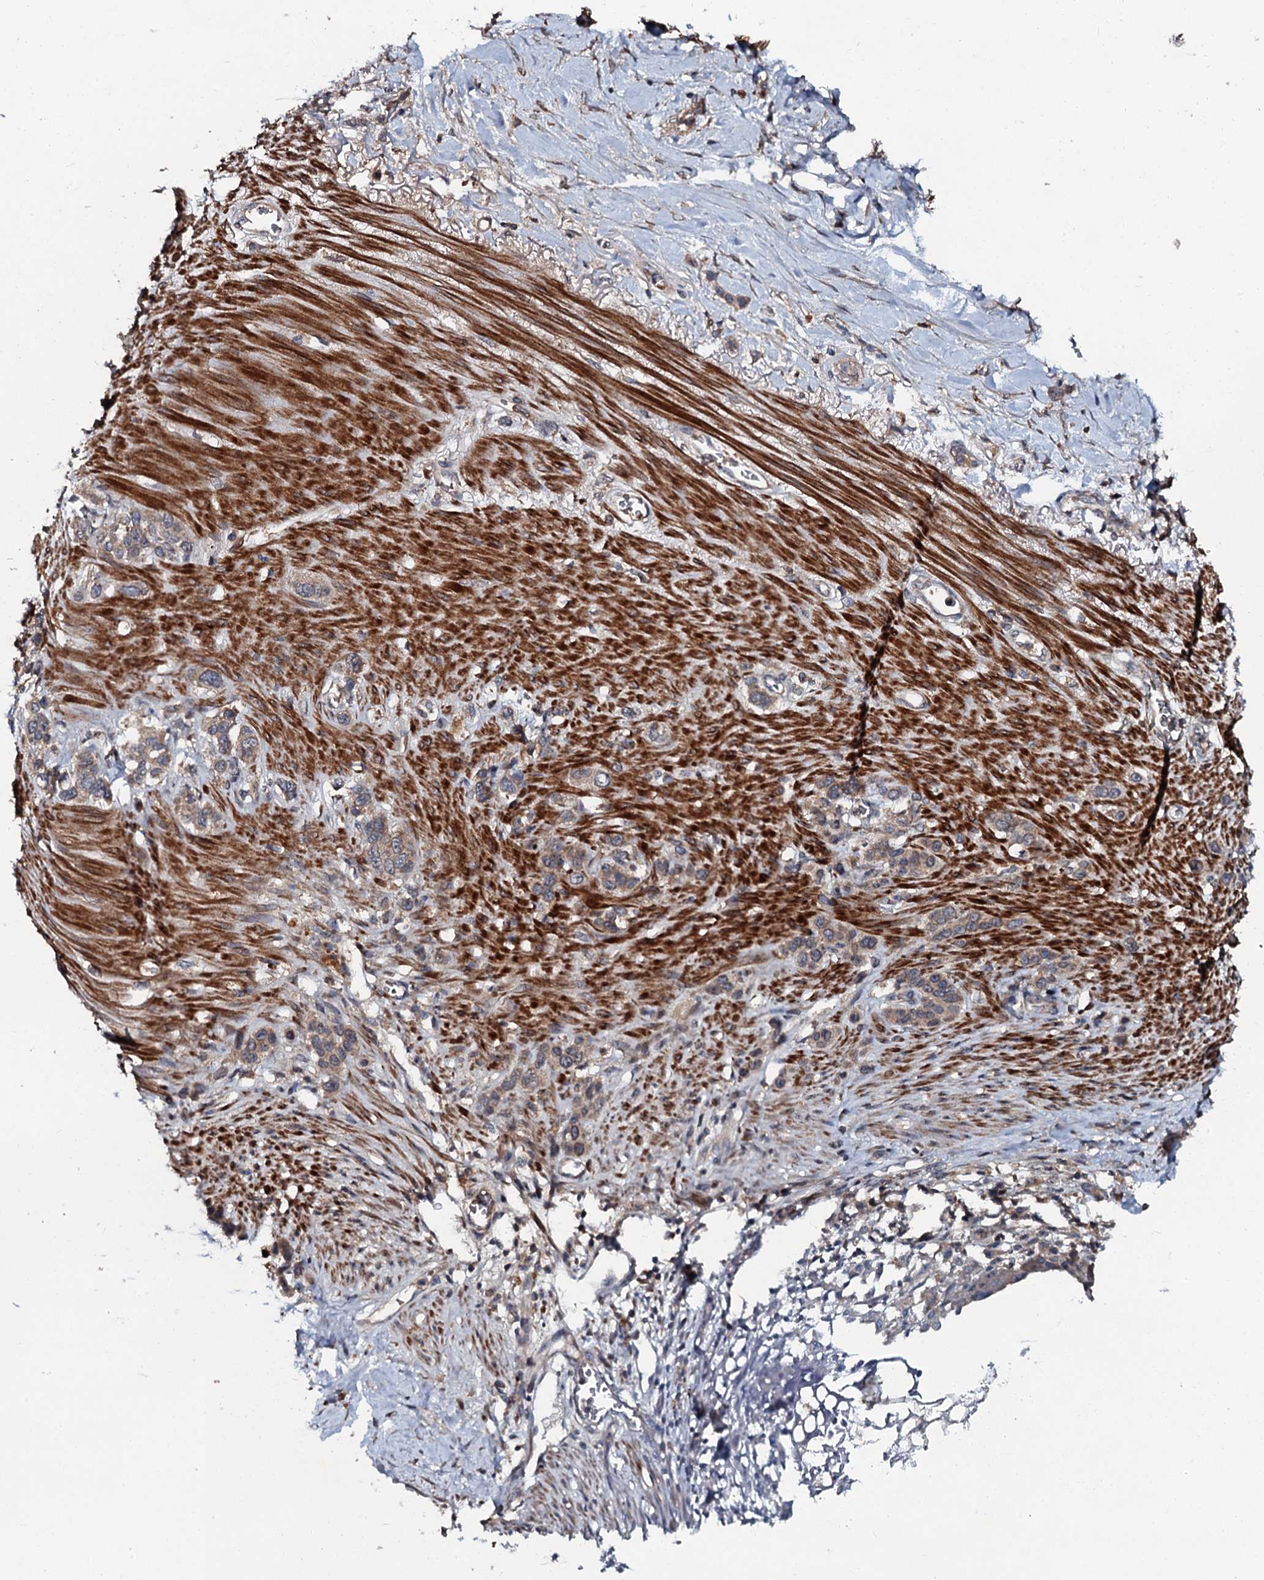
{"staining": {"intensity": "weak", "quantity": "25%-75%", "location": "cytoplasmic/membranous"}, "tissue": "stomach cancer", "cell_type": "Tumor cells", "image_type": "cancer", "snomed": [{"axis": "morphology", "description": "Adenocarcinoma, NOS"}, {"axis": "morphology", "description": "Adenocarcinoma, High grade"}, {"axis": "topography", "description": "Stomach, upper"}, {"axis": "topography", "description": "Stomach, lower"}], "caption": "The histopathology image exhibits immunohistochemical staining of adenocarcinoma (stomach). There is weak cytoplasmic/membranous expression is present in about 25%-75% of tumor cells.", "gene": "N4BP1", "patient": {"sex": "female", "age": 65}}